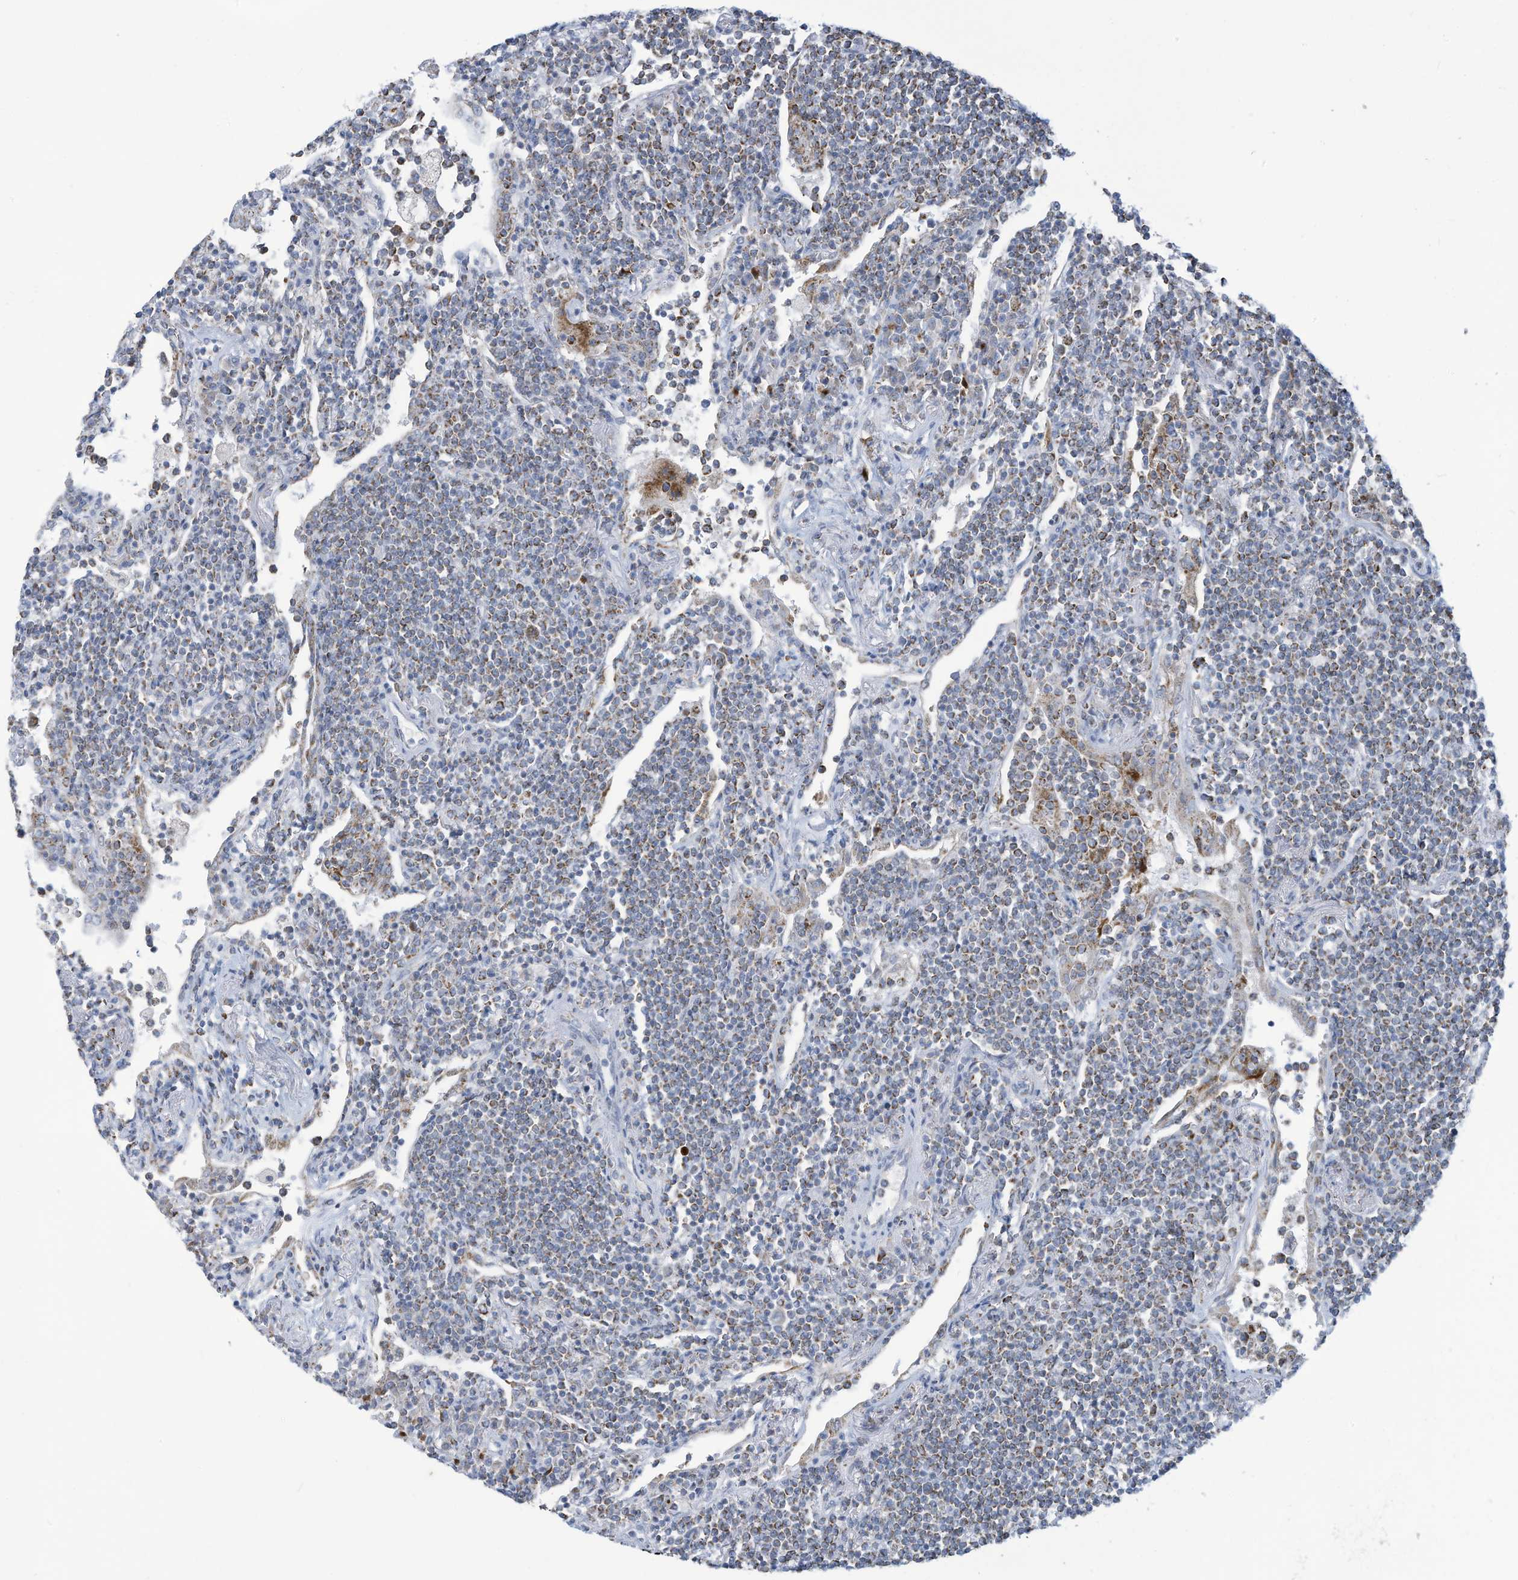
{"staining": {"intensity": "weak", "quantity": "25%-75%", "location": "cytoplasmic/membranous"}, "tissue": "lymphoma", "cell_type": "Tumor cells", "image_type": "cancer", "snomed": [{"axis": "morphology", "description": "Malignant lymphoma, non-Hodgkin's type, Low grade"}, {"axis": "topography", "description": "Lung"}], "caption": "IHC photomicrograph of neoplastic tissue: lymphoma stained using IHC demonstrates low levels of weak protein expression localized specifically in the cytoplasmic/membranous of tumor cells, appearing as a cytoplasmic/membranous brown color.", "gene": "NLN", "patient": {"sex": "female", "age": 71}}